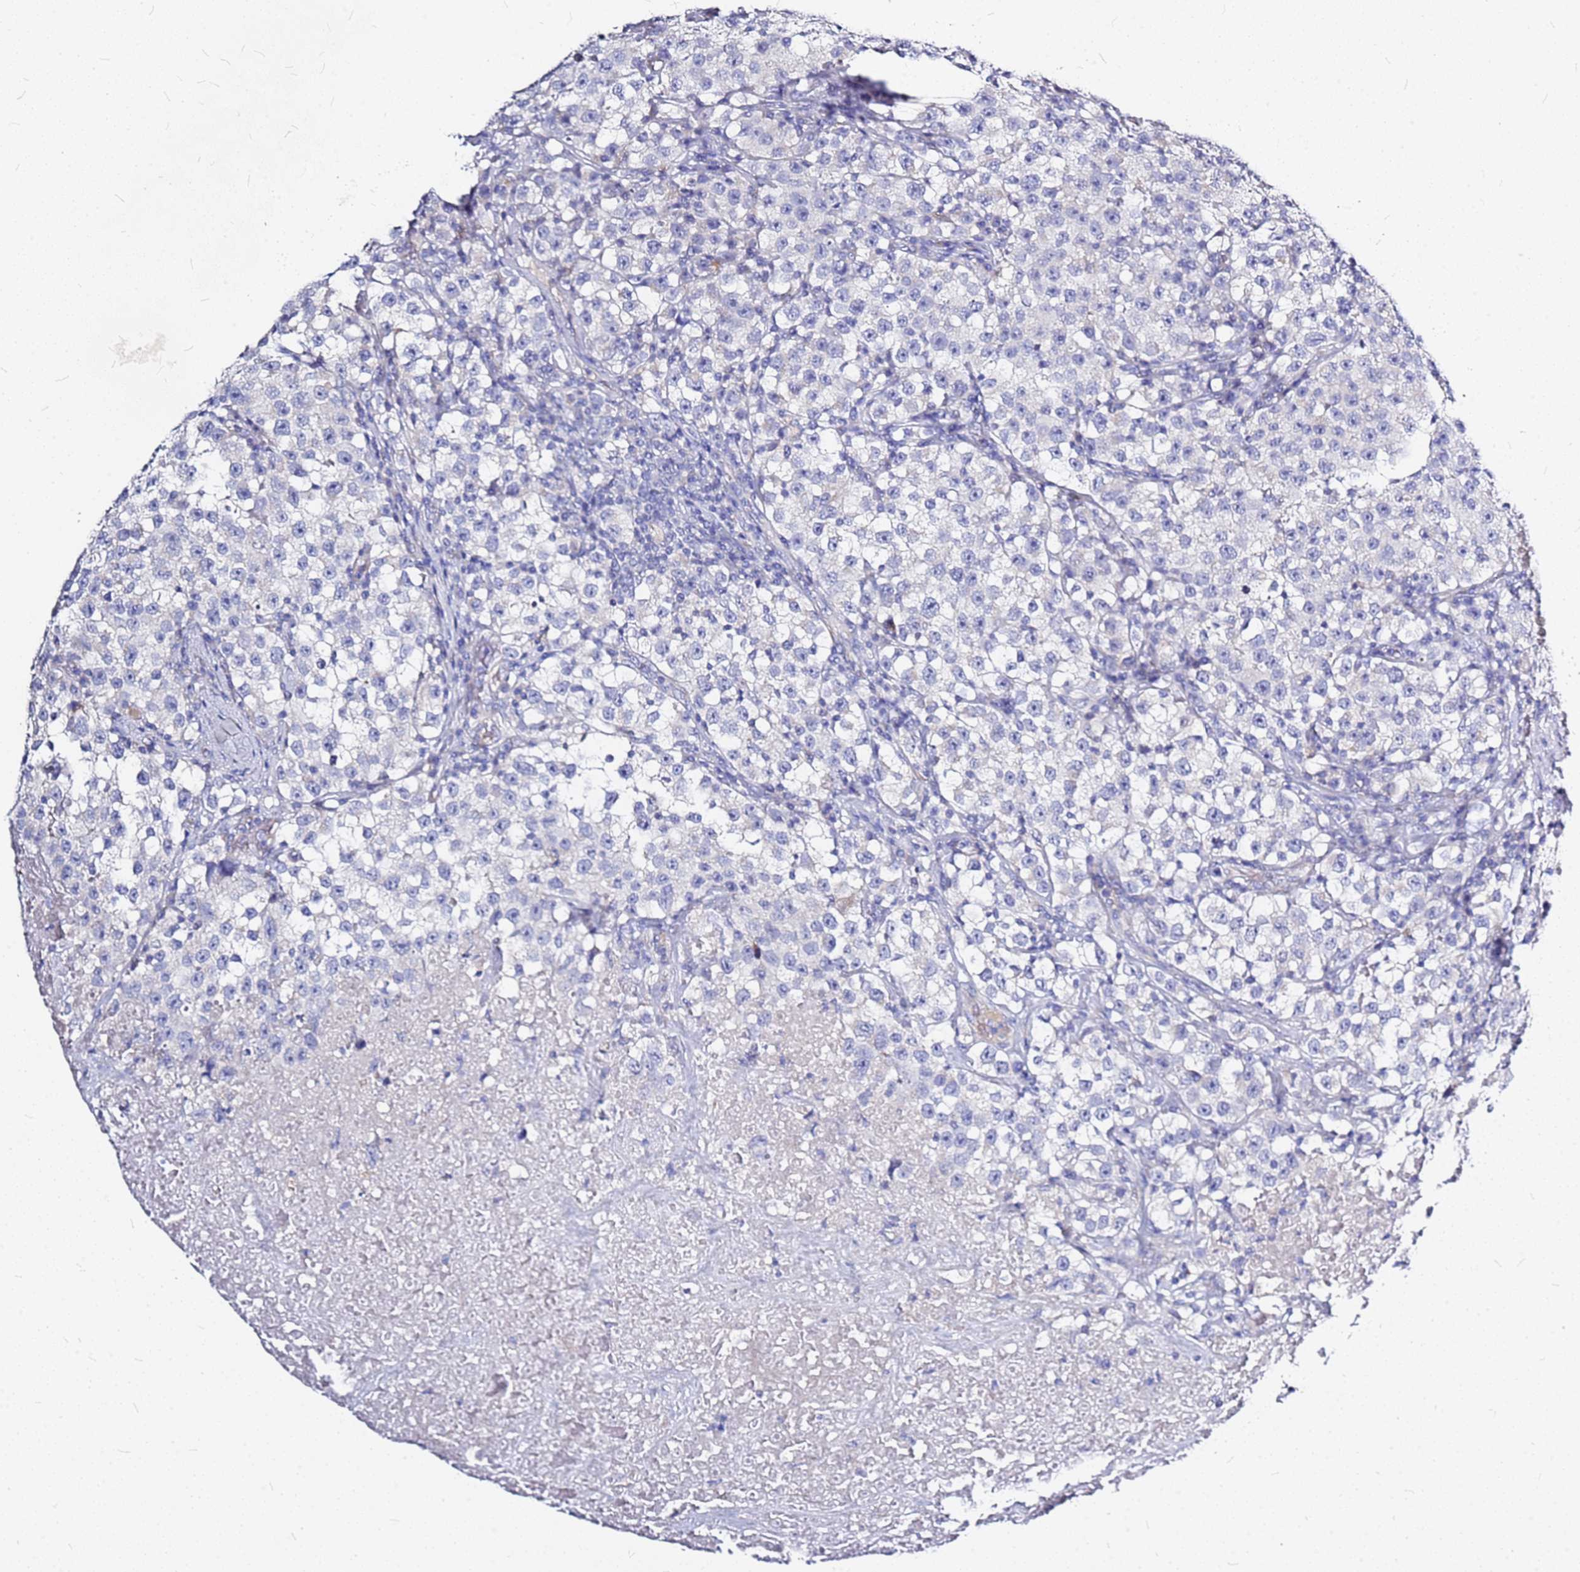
{"staining": {"intensity": "negative", "quantity": "none", "location": "none"}, "tissue": "testis cancer", "cell_type": "Tumor cells", "image_type": "cancer", "snomed": [{"axis": "morphology", "description": "Seminoma, NOS"}, {"axis": "topography", "description": "Testis"}], "caption": "The immunohistochemistry (IHC) image has no significant staining in tumor cells of testis cancer tissue.", "gene": "CASD1", "patient": {"sex": "male", "age": 22}}